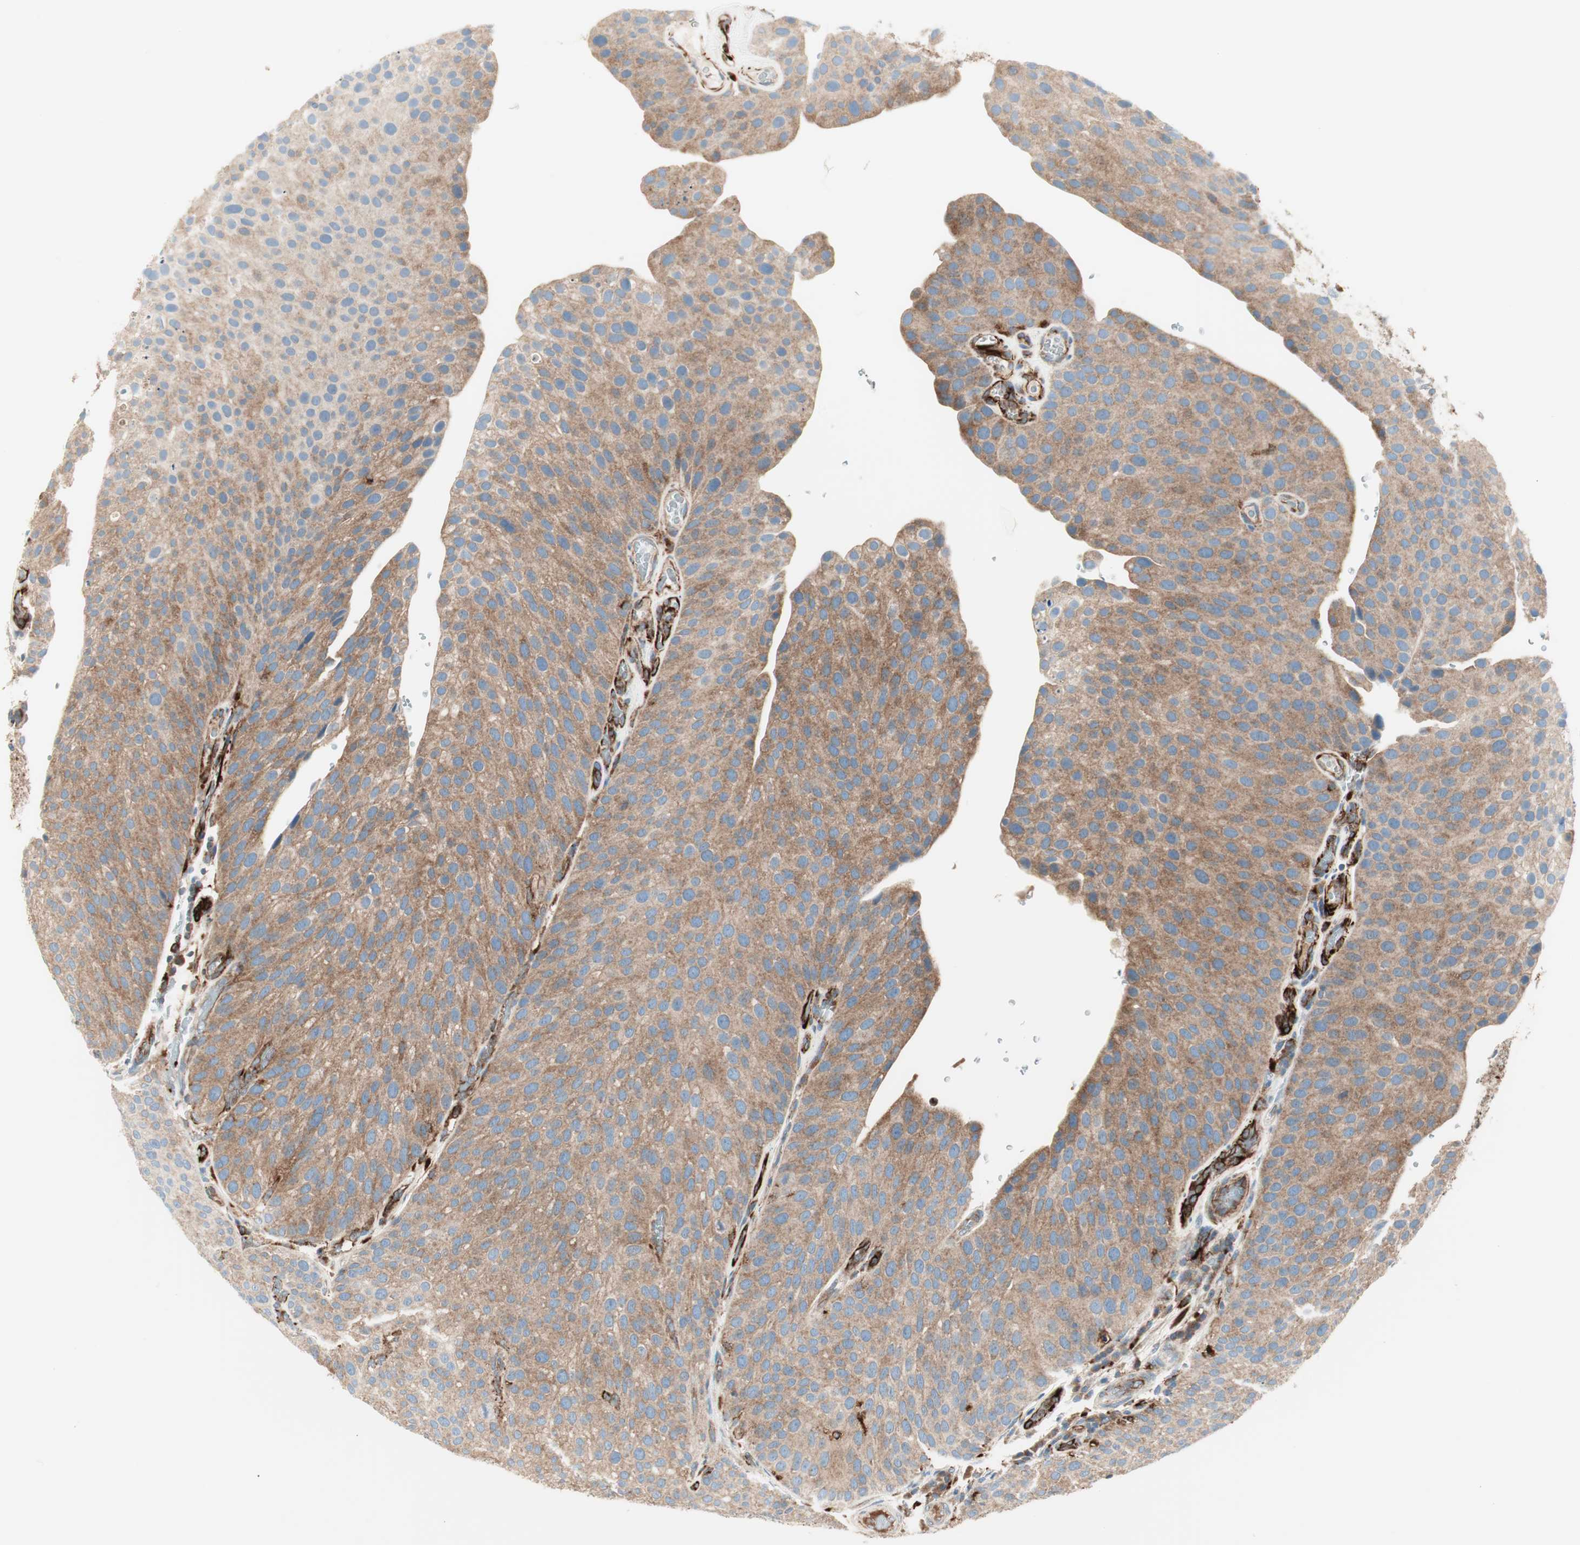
{"staining": {"intensity": "weak", "quantity": ">75%", "location": "cytoplasmic/membranous"}, "tissue": "urothelial cancer", "cell_type": "Tumor cells", "image_type": "cancer", "snomed": [{"axis": "morphology", "description": "Urothelial carcinoma, Low grade"}, {"axis": "topography", "description": "Smooth muscle"}, {"axis": "topography", "description": "Urinary bladder"}], "caption": "This is an image of immunohistochemistry (IHC) staining of urothelial carcinoma (low-grade), which shows weak staining in the cytoplasmic/membranous of tumor cells.", "gene": "ATP6V1G1", "patient": {"sex": "male", "age": 60}}